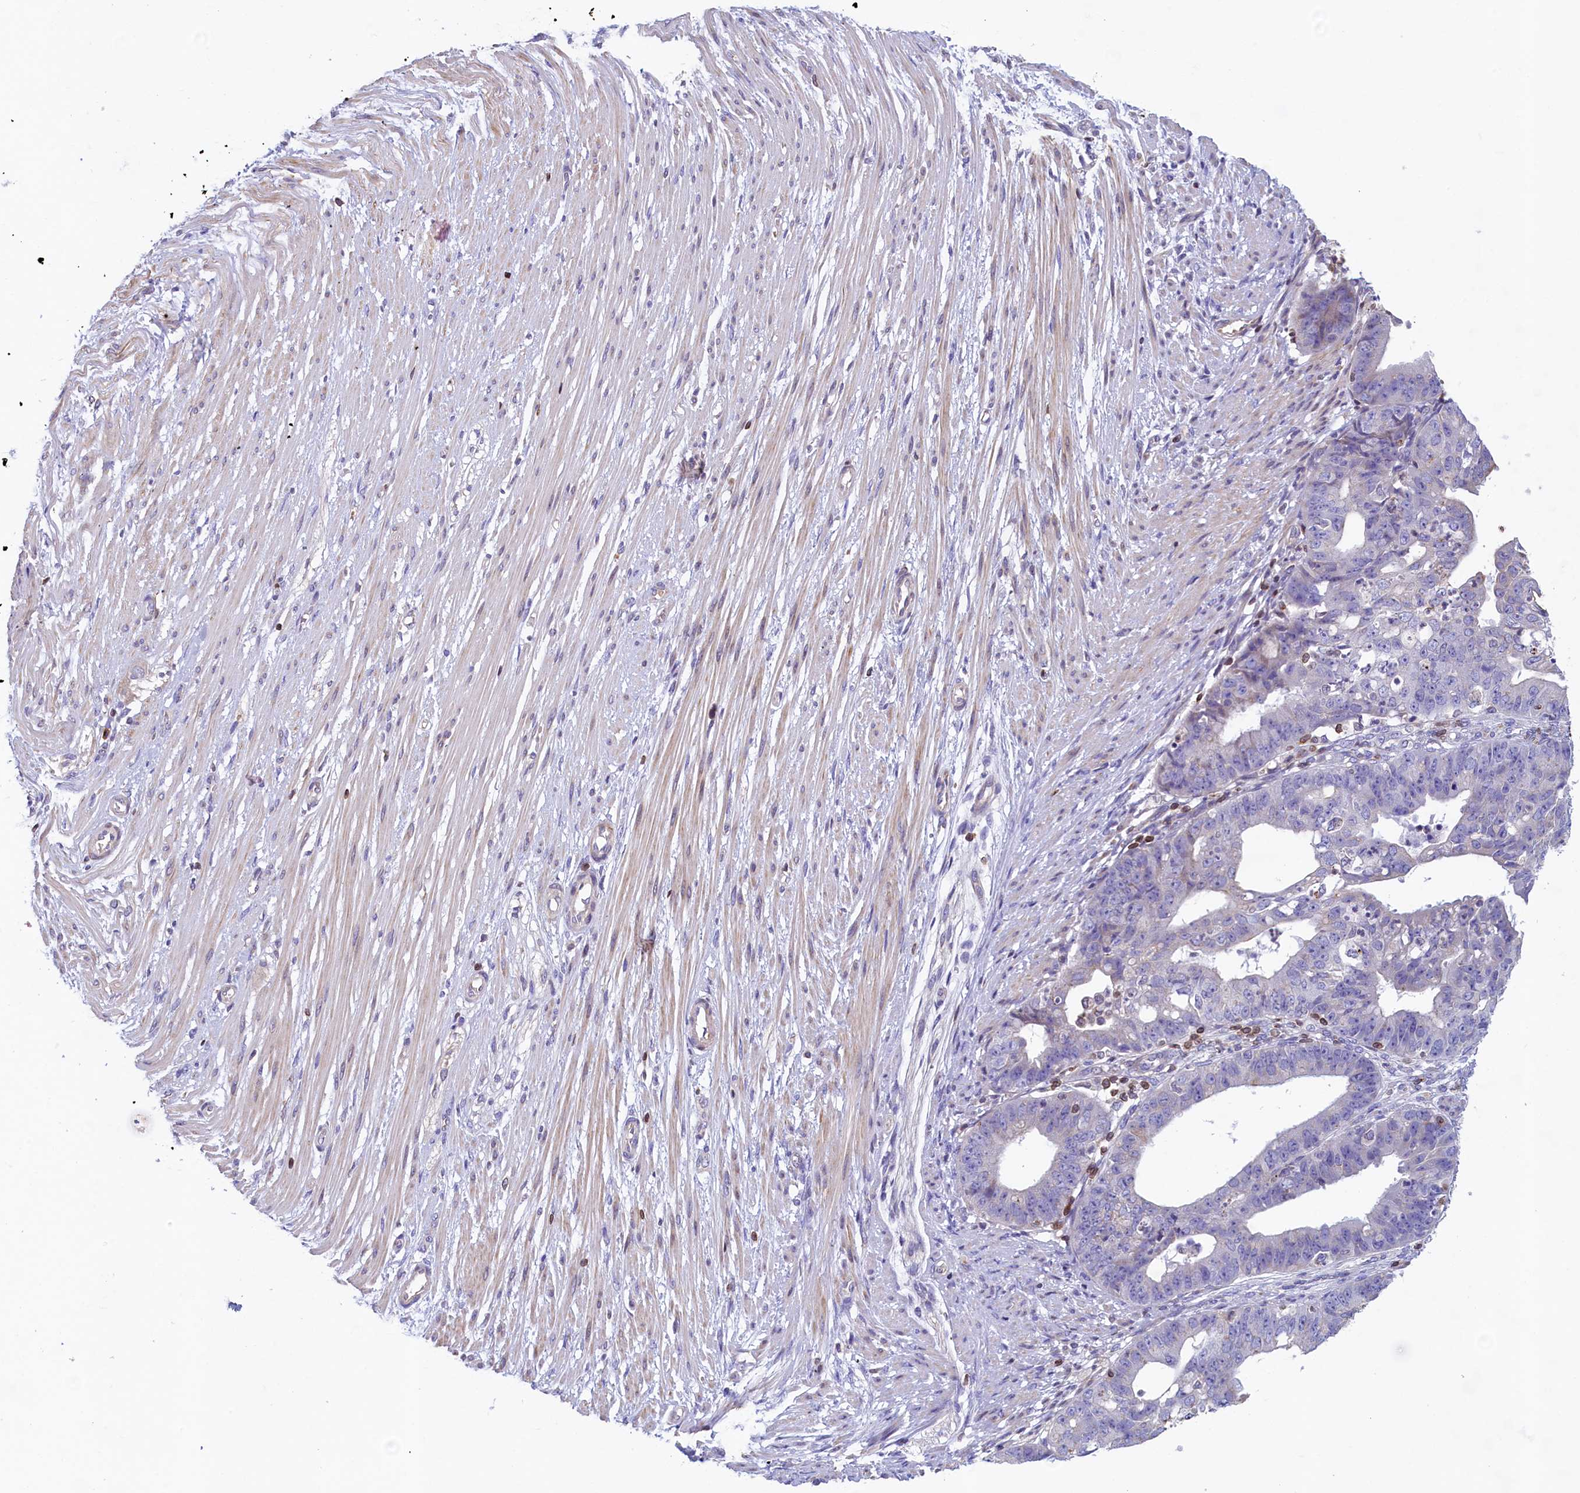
{"staining": {"intensity": "negative", "quantity": "none", "location": "none"}, "tissue": "ovarian cancer", "cell_type": "Tumor cells", "image_type": "cancer", "snomed": [{"axis": "morphology", "description": "Carcinoma, endometroid"}, {"axis": "topography", "description": "Appendix"}, {"axis": "topography", "description": "Ovary"}], "caption": "A histopathology image of human ovarian cancer (endometroid carcinoma) is negative for staining in tumor cells.", "gene": "TRAF3IP3", "patient": {"sex": "female", "age": 42}}